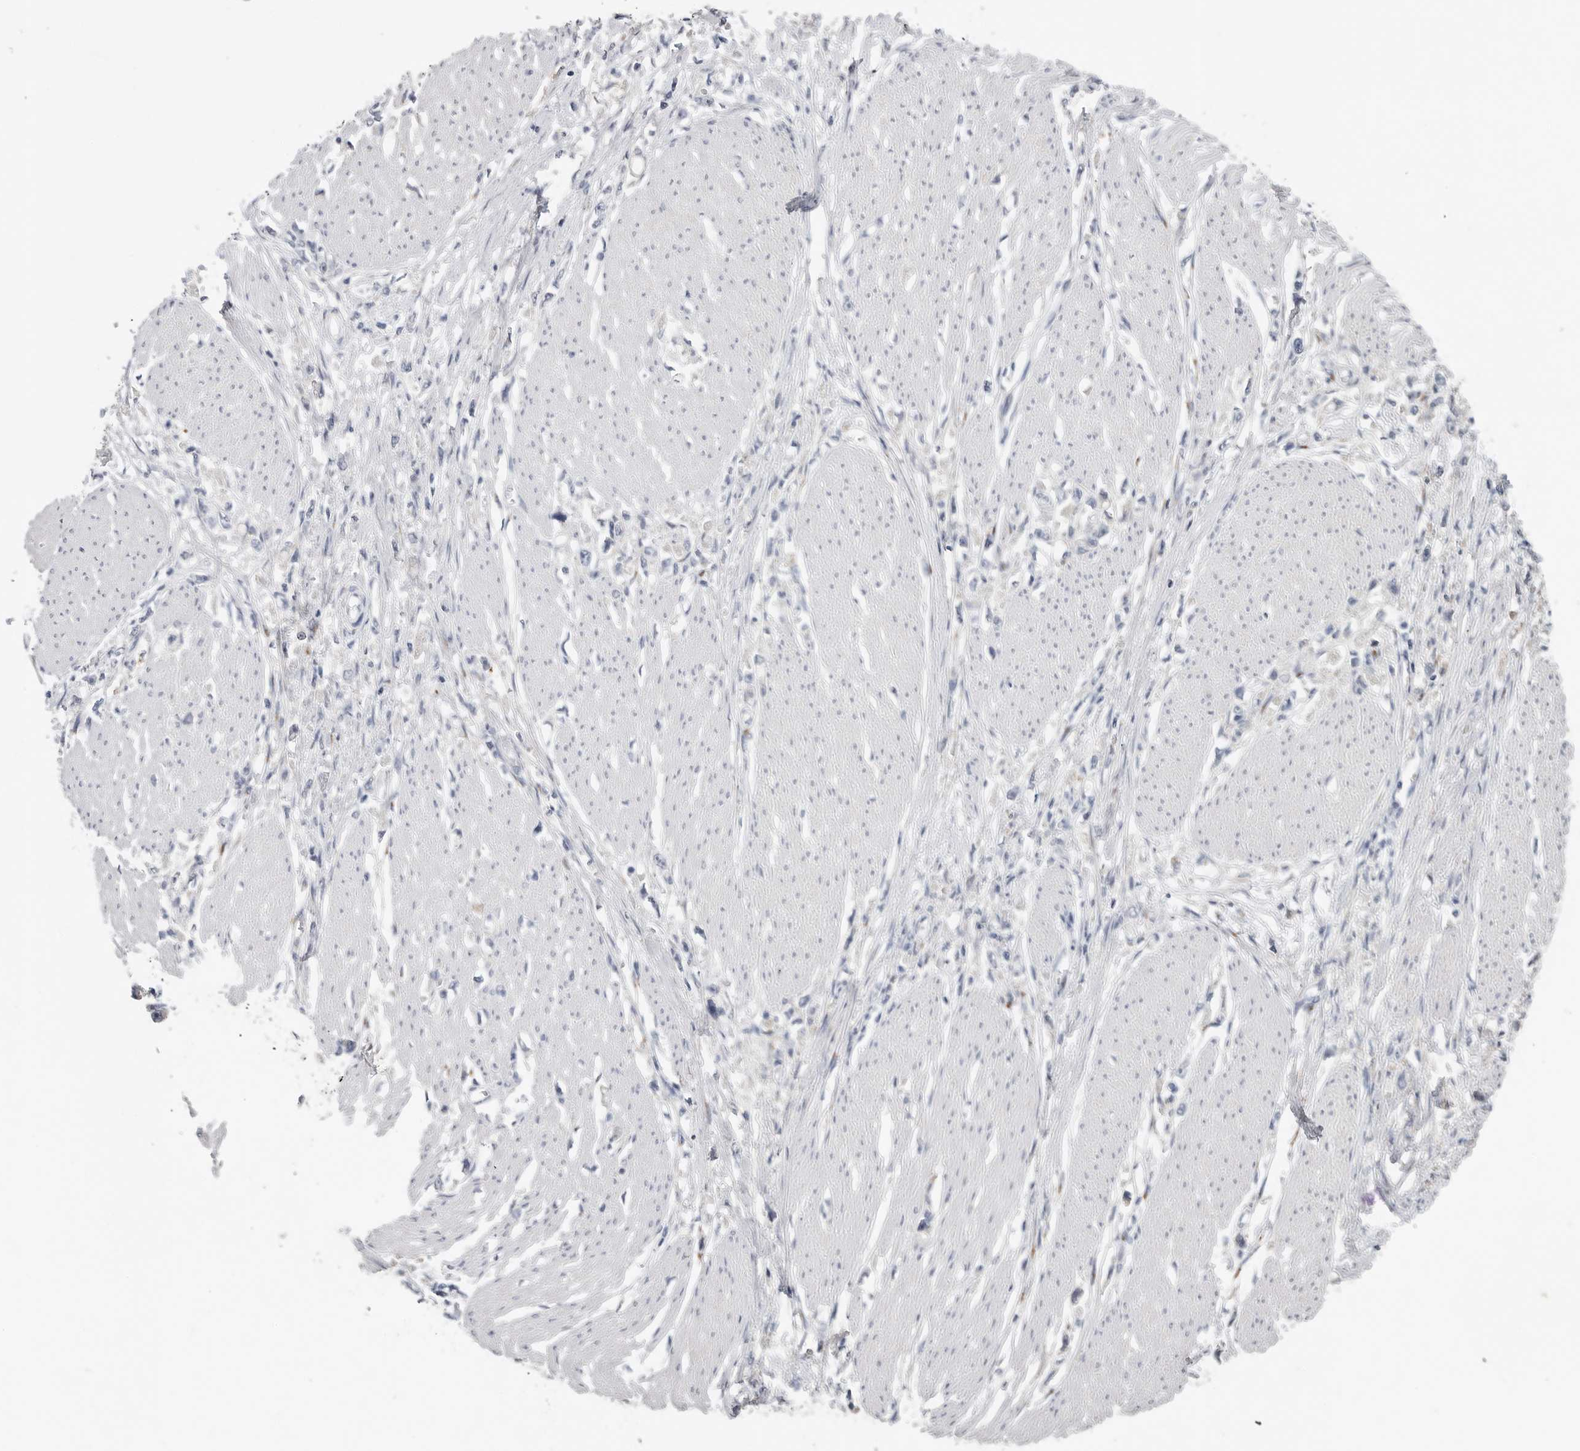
{"staining": {"intensity": "negative", "quantity": "none", "location": "none"}, "tissue": "stomach cancer", "cell_type": "Tumor cells", "image_type": "cancer", "snomed": [{"axis": "morphology", "description": "Adenocarcinoma, NOS"}, {"axis": "topography", "description": "Stomach"}], "caption": "Immunohistochemistry image of human stomach cancer stained for a protein (brown), which demonstrates no positivity in tumor cells. (Immunohistochemistry, brightfield microscopy, high magnification).", "gene": "TIMP1", "patient": {"sex": "female", "age": 59}}